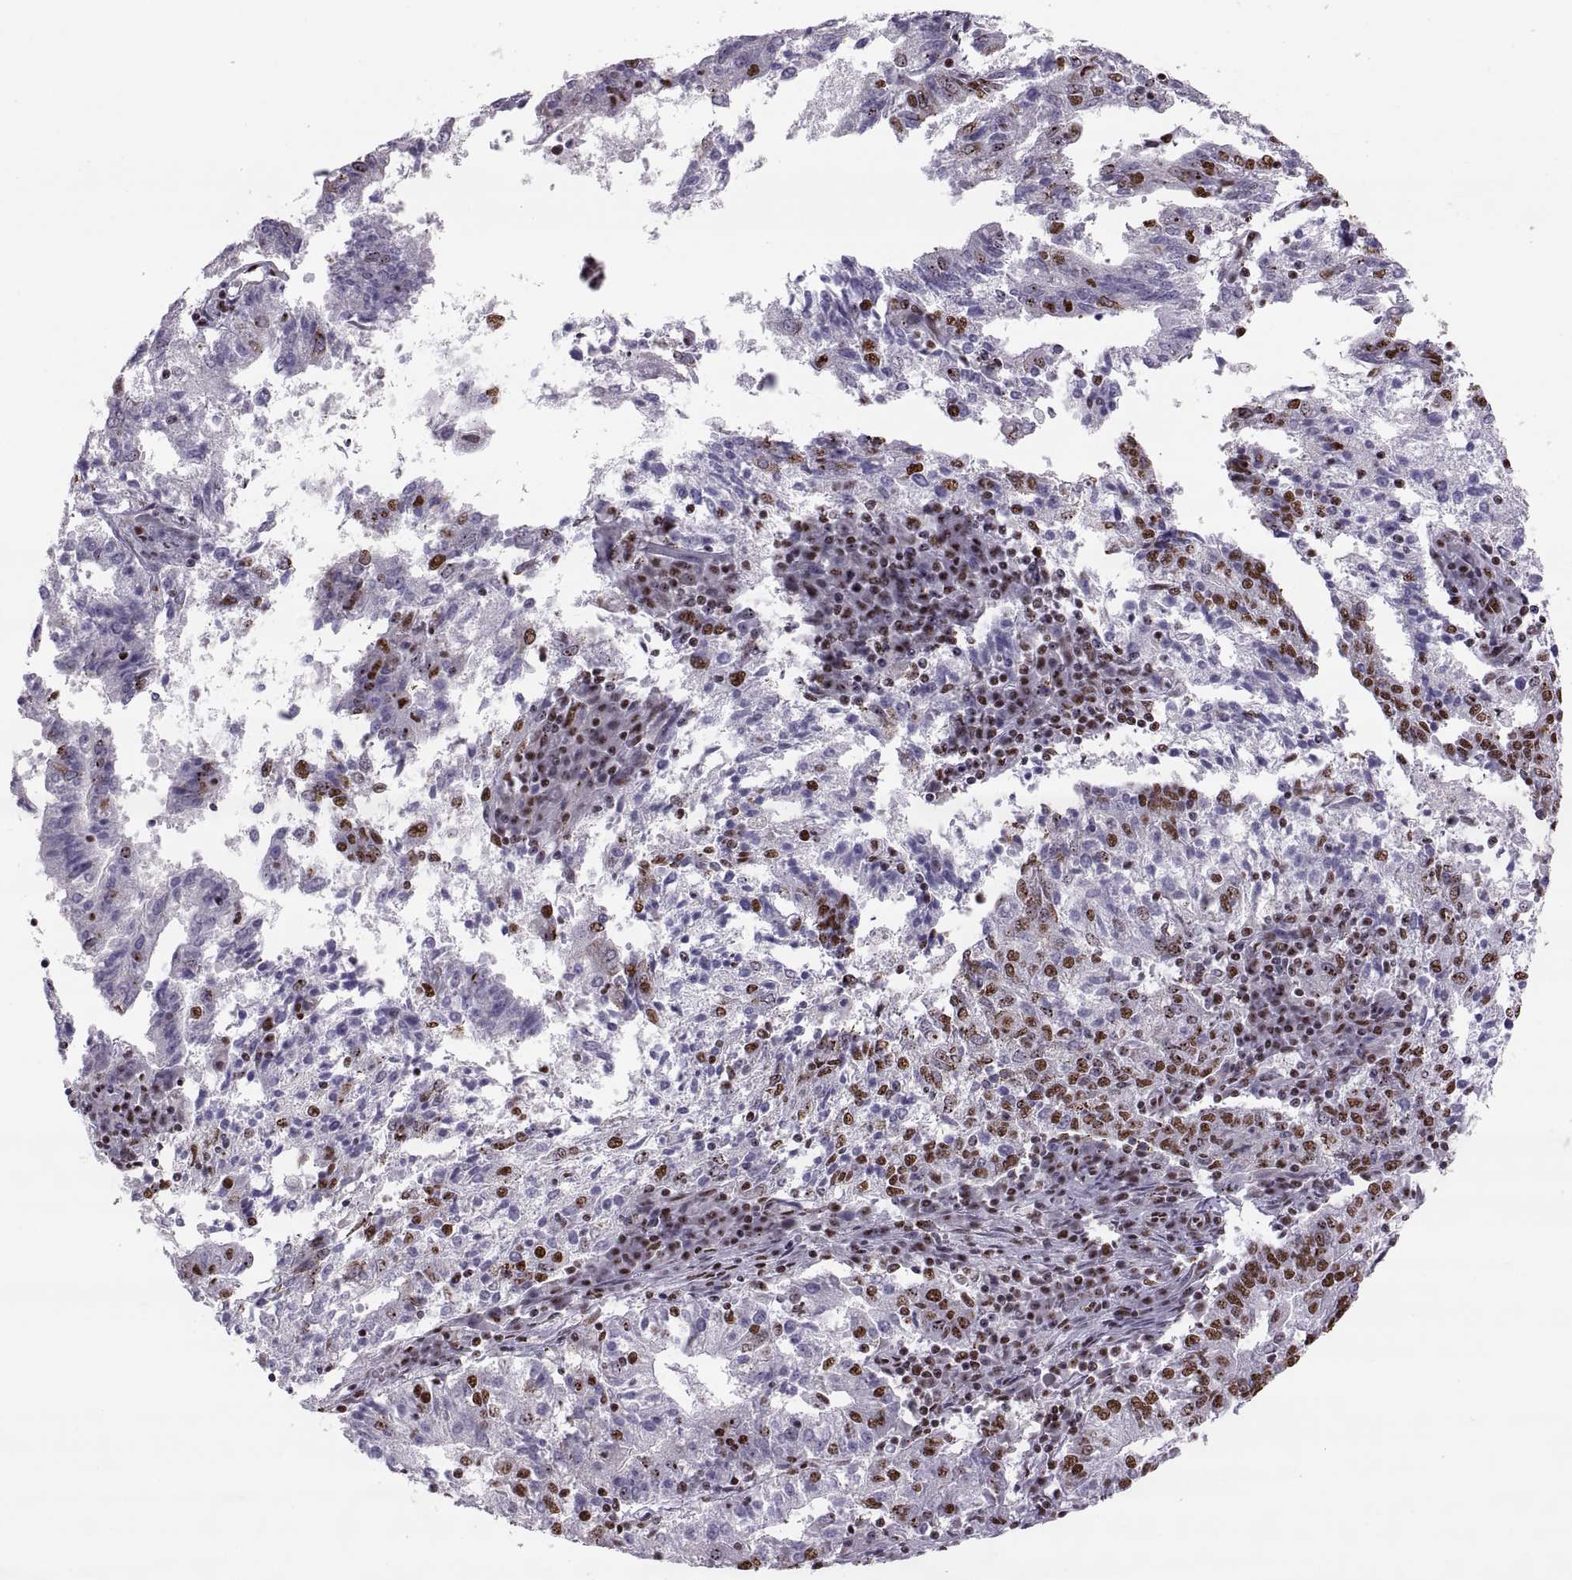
{"staining": {"intensity": "strong", "quantity": "<25%", "location": "nuclear"}, "tissue": "endometrial cancer", "cell_type": "Tumor cells", "image_type": "cancer", "snomed": [{"axis": "morphology", "description": "Adenocarcinoma, NOS"}, {"axis": "topography", "description": "Endometrium"}], "caption": "Immunohistochemical staining of adenocarcinoma (endometrial) reveals medium levels of strong nuclear staining in approximately <25% of tumor cells.", "gene": "SNAI1", "patient": {"sex": "female", "age": 82}}